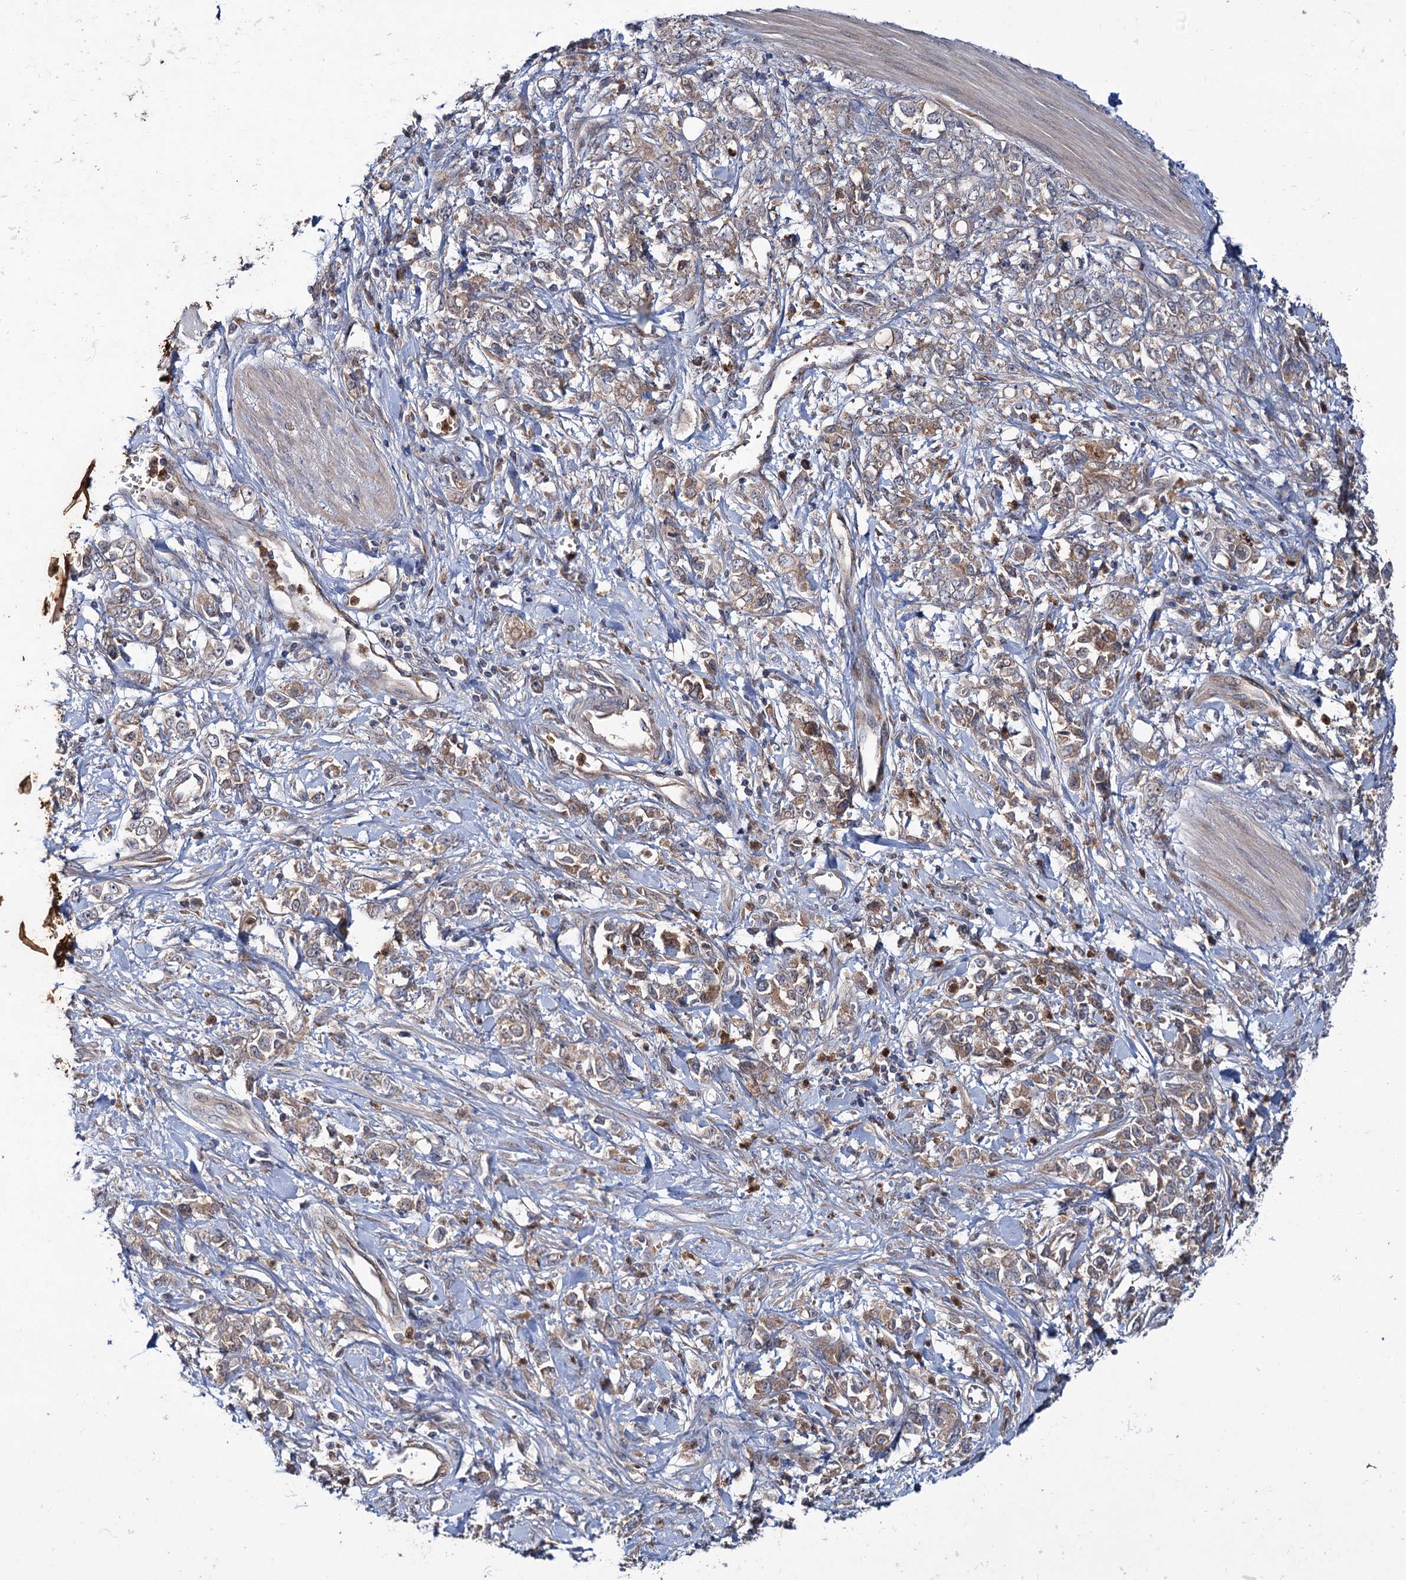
{"staining": {"intensity": "weak", "quantity": ">75%", "location": "cytoplasmic/membranous"}, "tissue": "stomach cancer", "cell_type": "Tumor cells", "image_type": "cancer", "snomed": [{"axis": "morphology", "description": "Adenocarcinoma, NOS"}, {"axis": "topography", "description": "Stomach"}], "caption": "Protein expression analysis of adenocarcinoma (stomach) shows weak cytoplasmic/membranous staining in approximately >75% of tumor cells.", "gene": "PTPN3", "patient": {"sex": "female", "age": 76}}